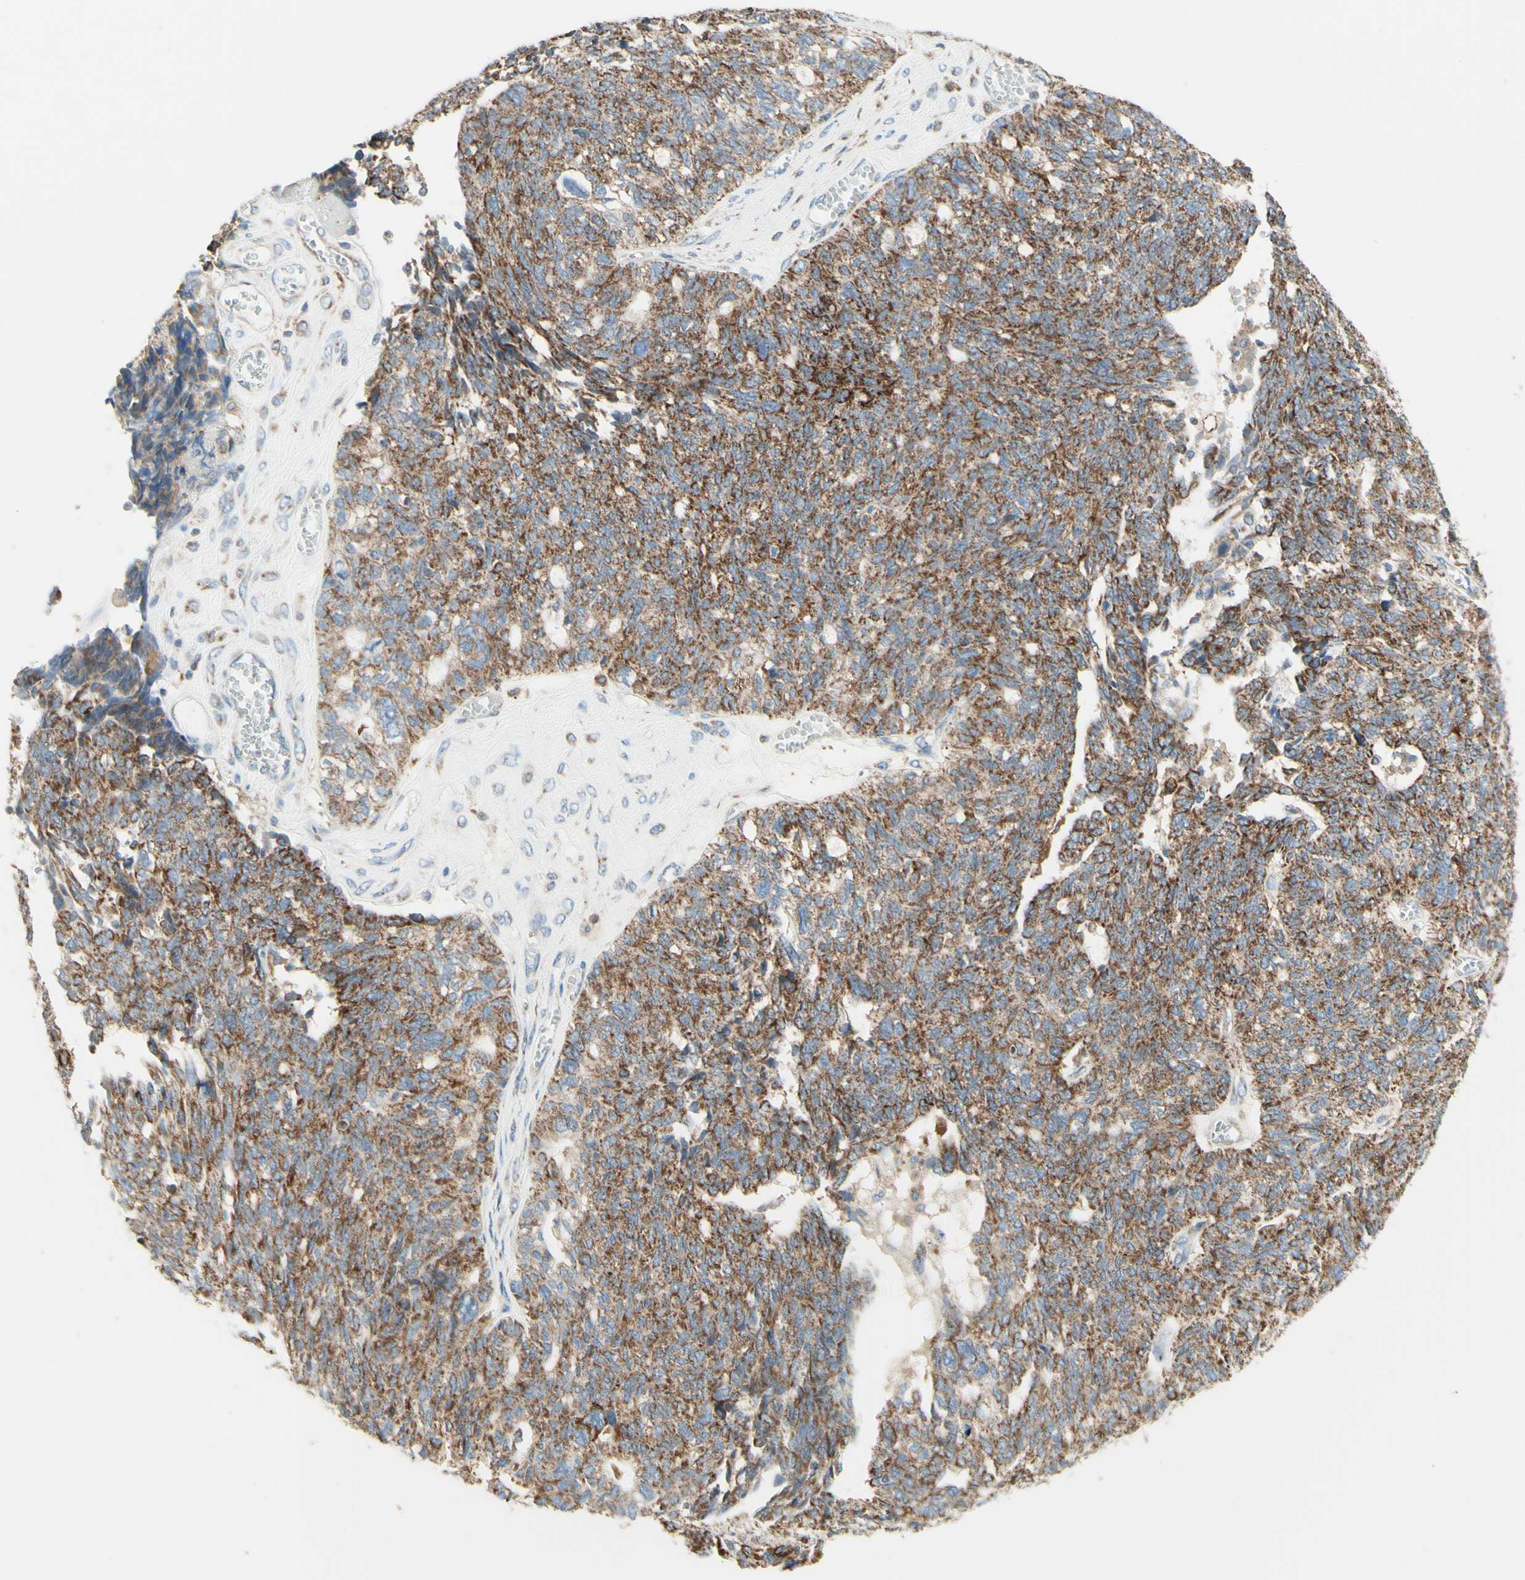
{"staining": {"intensity": "moderate", "quantity": ">75%", "location": "cytoplasmic/membranous"}, "tissue": "ovarian cancer", "cell_type": "Tumor cells", "image_type": "cancer", "snomed": [{"axis": "morphology", "description": "Cystadenocarcinoma, serous, NOS"}, {"axis": "topography", "description": "Ovary"}], "caption": "Immunohistochemistry (IHC) micrograph of human ovarian cancer (serous cystadenocarcinoma) stained for a protein (brown), which displays medium levels of moderate cytoplasmic/membranous expression in approximately >75% of tumor cells.", "gene": "ARMC10", "patient": {"sex": "female", "age": 79}}